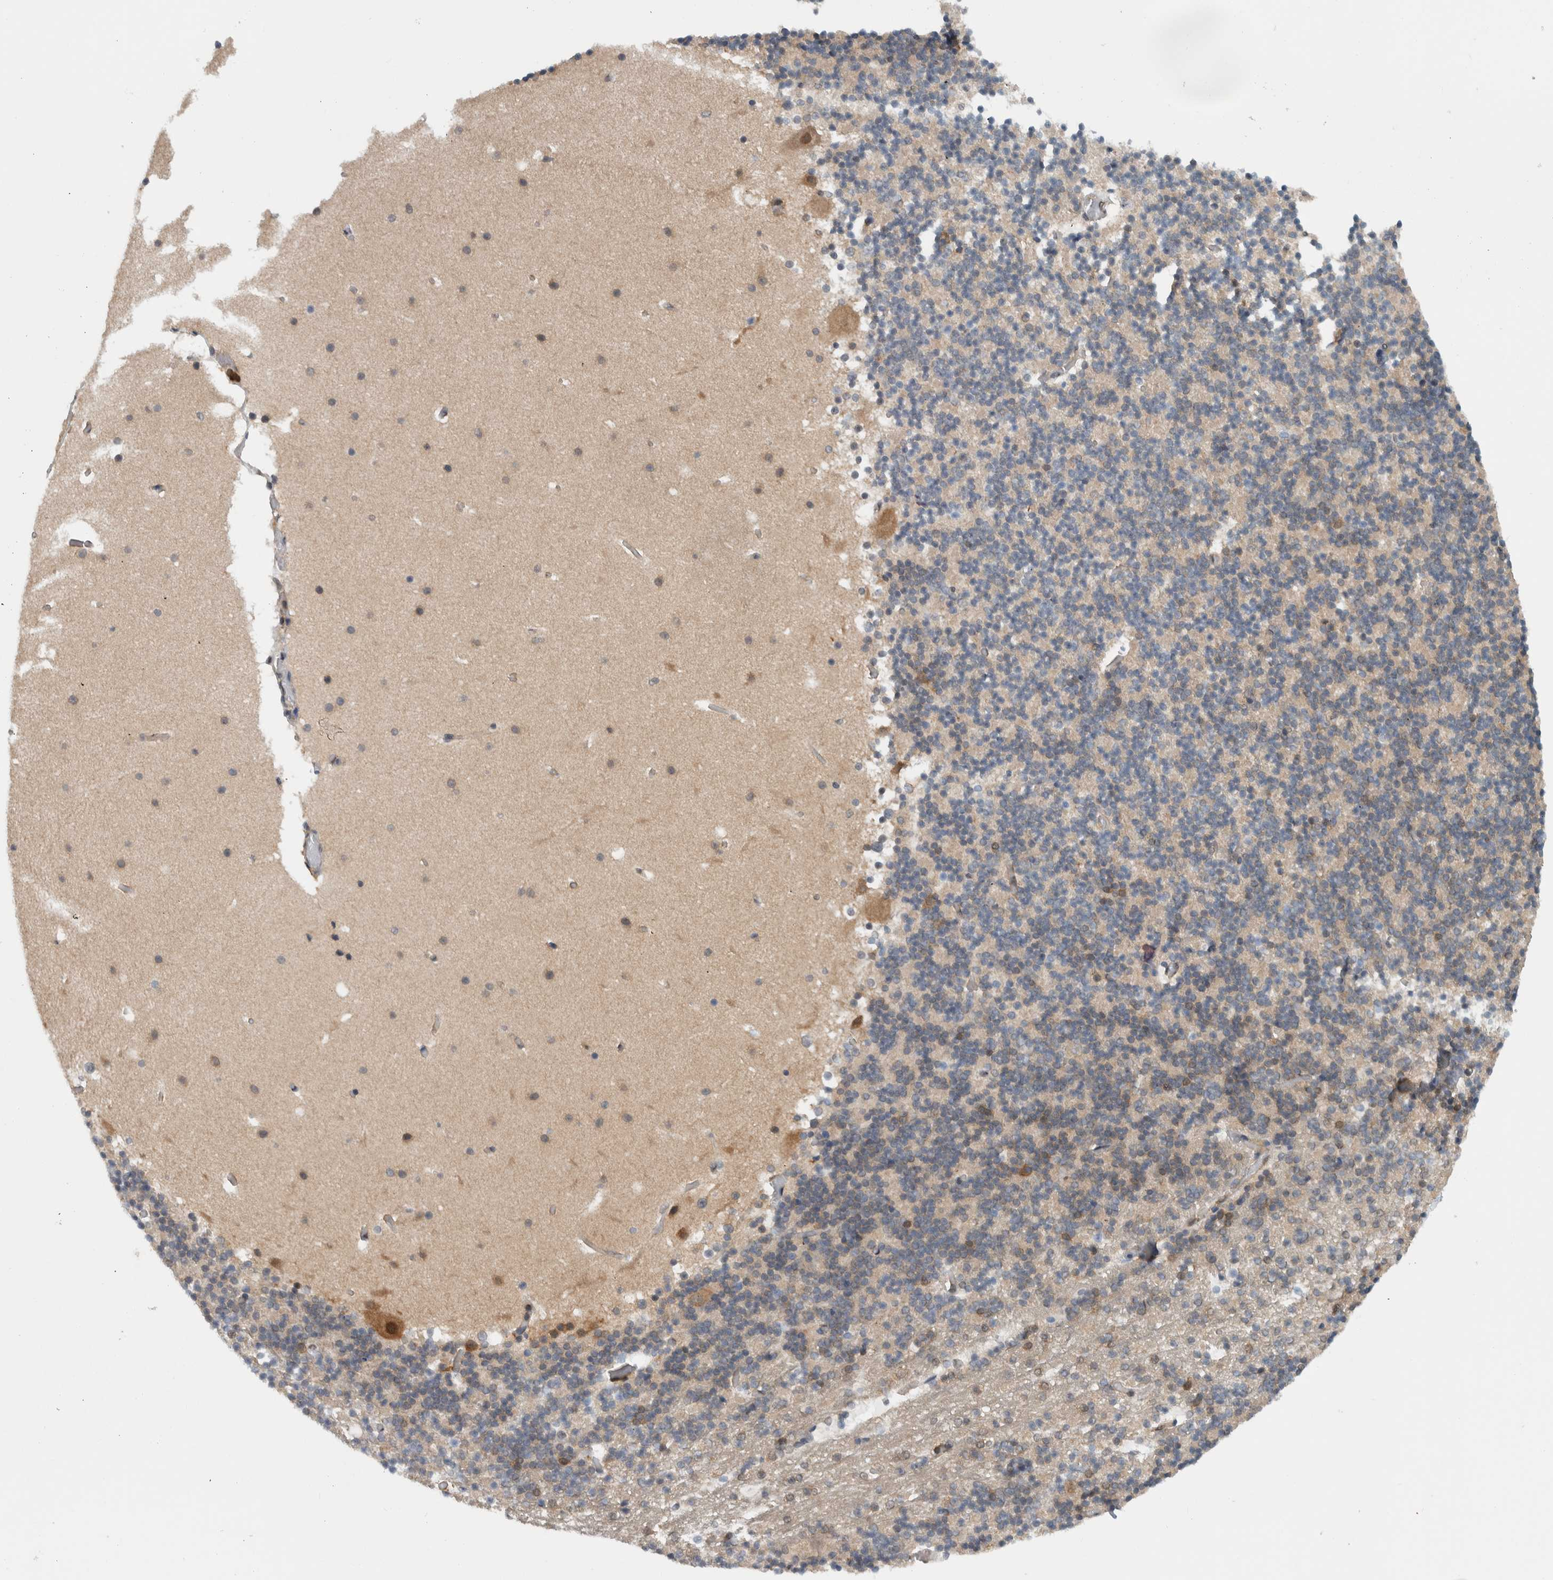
{"staining": {"intensity": "weak", "quantity": "<25%", "location": "cytoplasmic/membranous"}, "tissue": "cerebellum", "cell_type": "Cells in granular layer", "image_type": "normal", "snomed": [{"axis": "morphology", "description": "Normal tissue, NOS"}, {"axis": "topography", "description": "Cerebellum"}], "caption": "The IHC histopathology image has no significant staining in cells in granular layer of cerebellum. (Stains: DAB IHC with hematoxylin counter stain, Microscopy: brightfield microscopy at high magnification).", "gene": "CCDC43", "patient": {"sex": "male", "age": 57}}